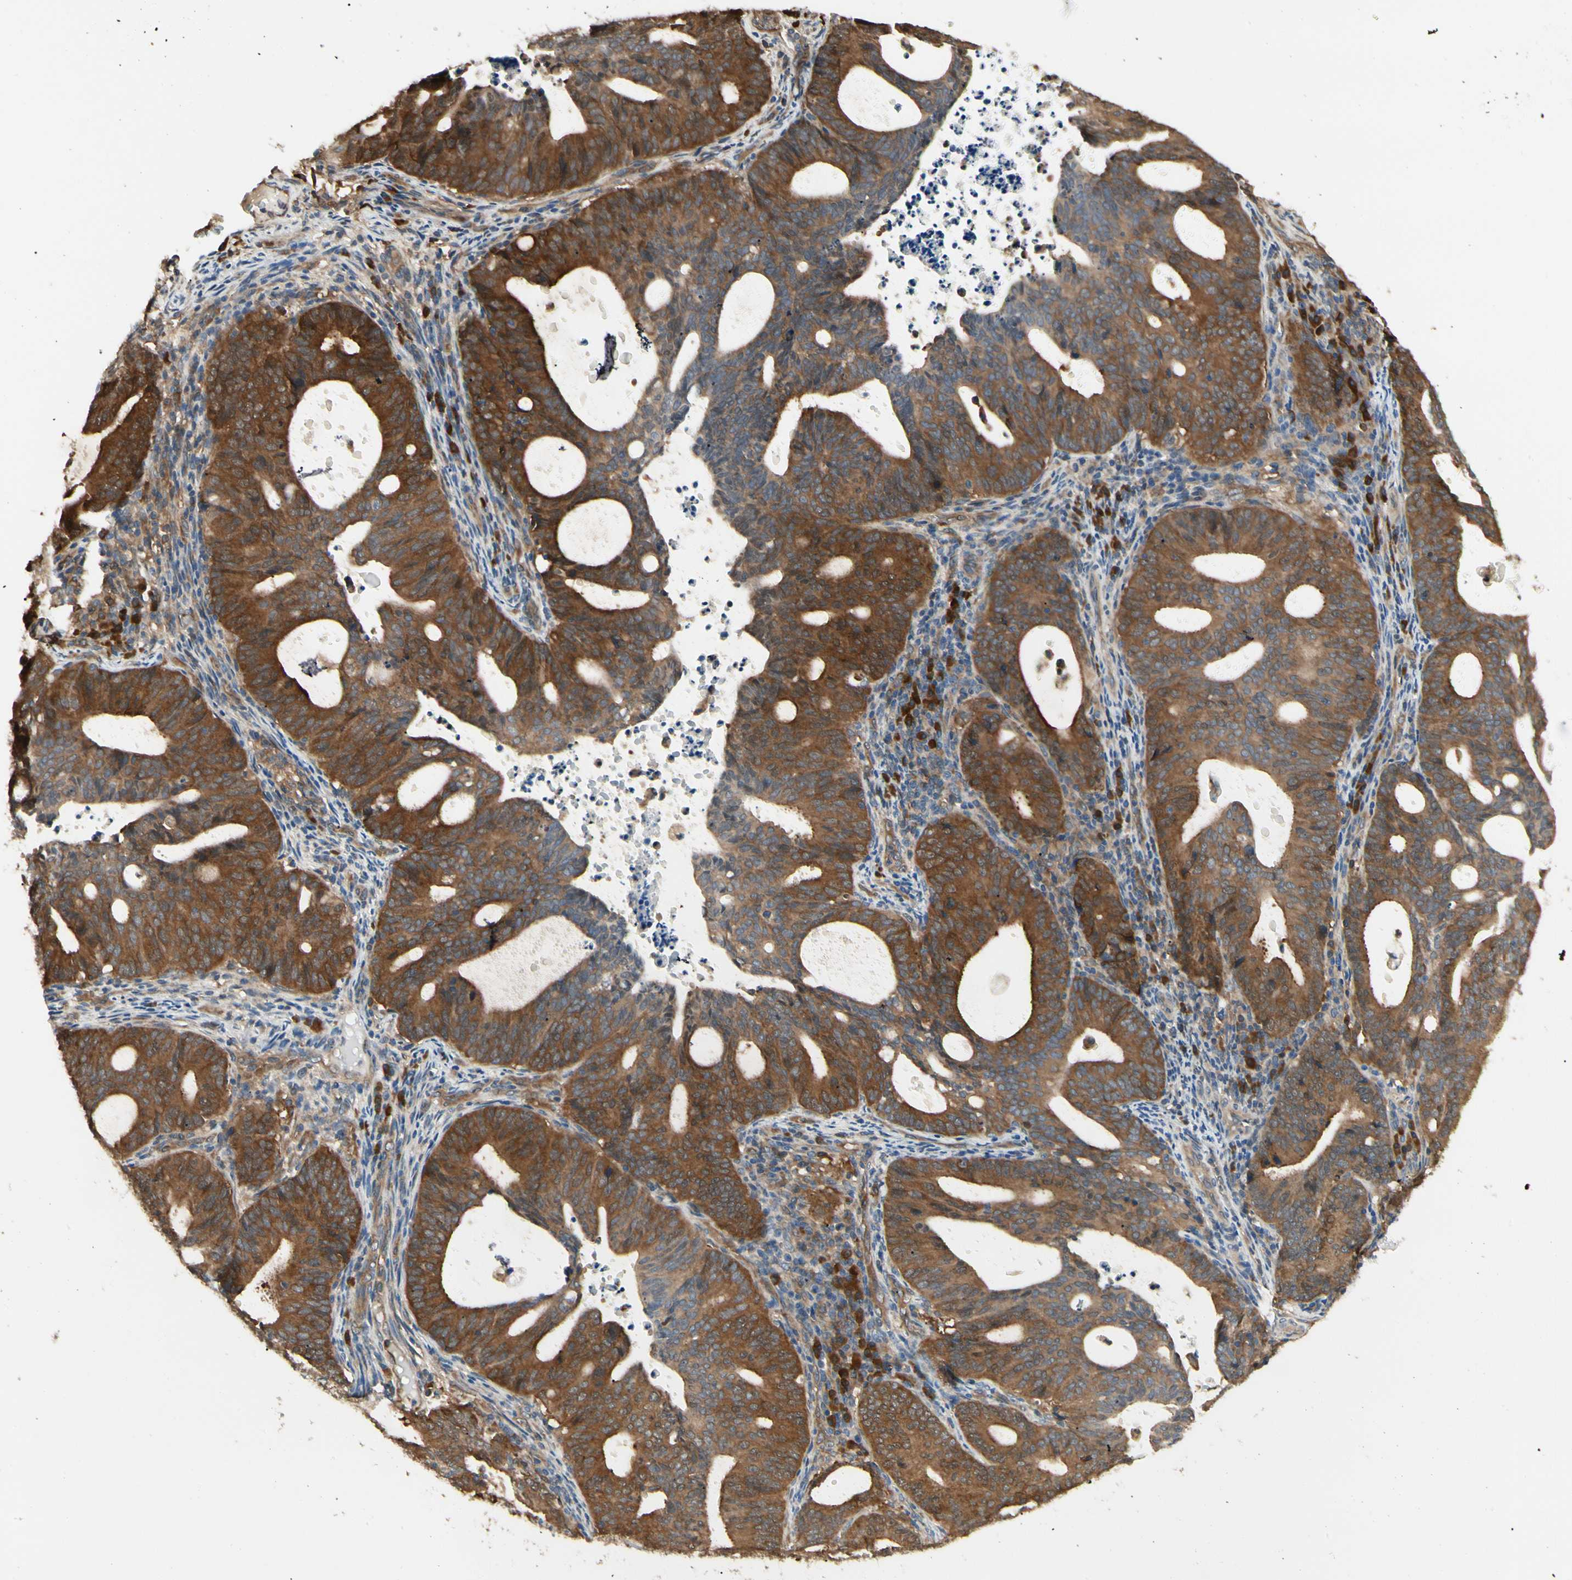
{"staining": {"intensity": "strong", "quantity": ">75%", "location": "cytoplasmic/membranous"}, "tissue": "endometrial cancer", "cell_type": "Tumor cells", "image_type": "cancer", "snomed": [{"axis": "morphology", "description": "Adenocarcinoma, NOS"}, {"axis": "topography", "description": "Uterus"}], "caption": "Strong cytoplasmic/membranous staining is identified in about >75% of tumor cells in endometrial adenocarcinoma. Using DAB (3,3'-diaminobenzidine) (brown) and hematoxylin (blue) stains, captured at high magnification using brightfield microscopy.", "gene": "NME1-NME2", "patient": {"sex": "female", "age": 83}}